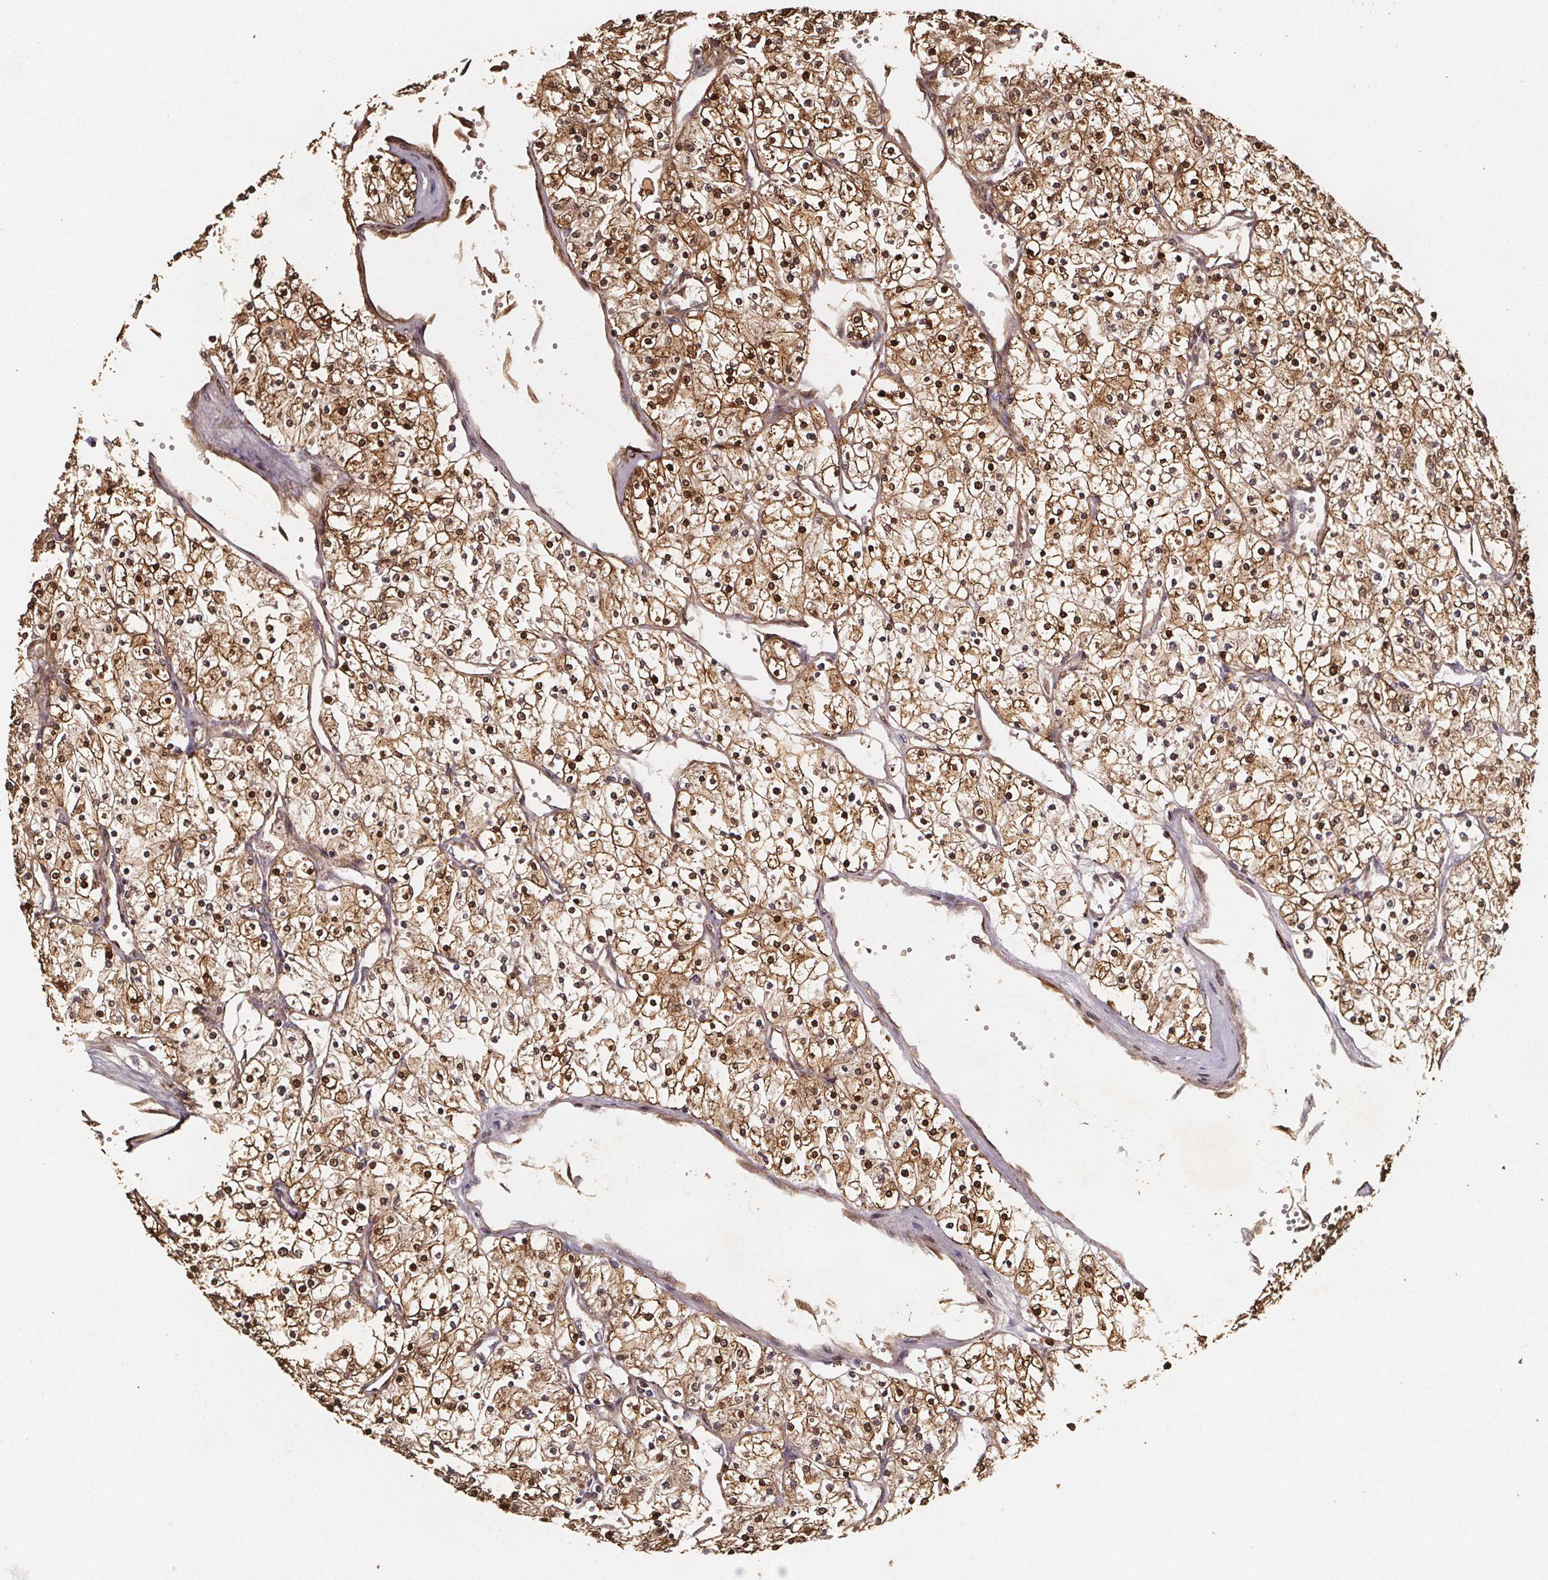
{"staining": {"intensity": "strong", "quantity": ">75%", "location": "cytoplasmic/membranous,nuclear"}, "tissue": "renal cancer", "cell_type": "Tumor cells", "image_type": "cancer", "snomed": [{"axis": "morphology", "description": "Adenocarcinoma, NOS"}, {"axis": "topography", "description": "Kidney"}], "caption": "Strong cytoplasmic/membranous and nuclear protein expression is identified in about >75% of tumor cells in renal cancer (adenocarcinoma). The staining is performed using DAB brown chromogen to label protein expression. The nuclei are counter-stained blue using hematoxylin.", "gene": "ZNF879", "patient": {"sex": "male", "age": 80}}